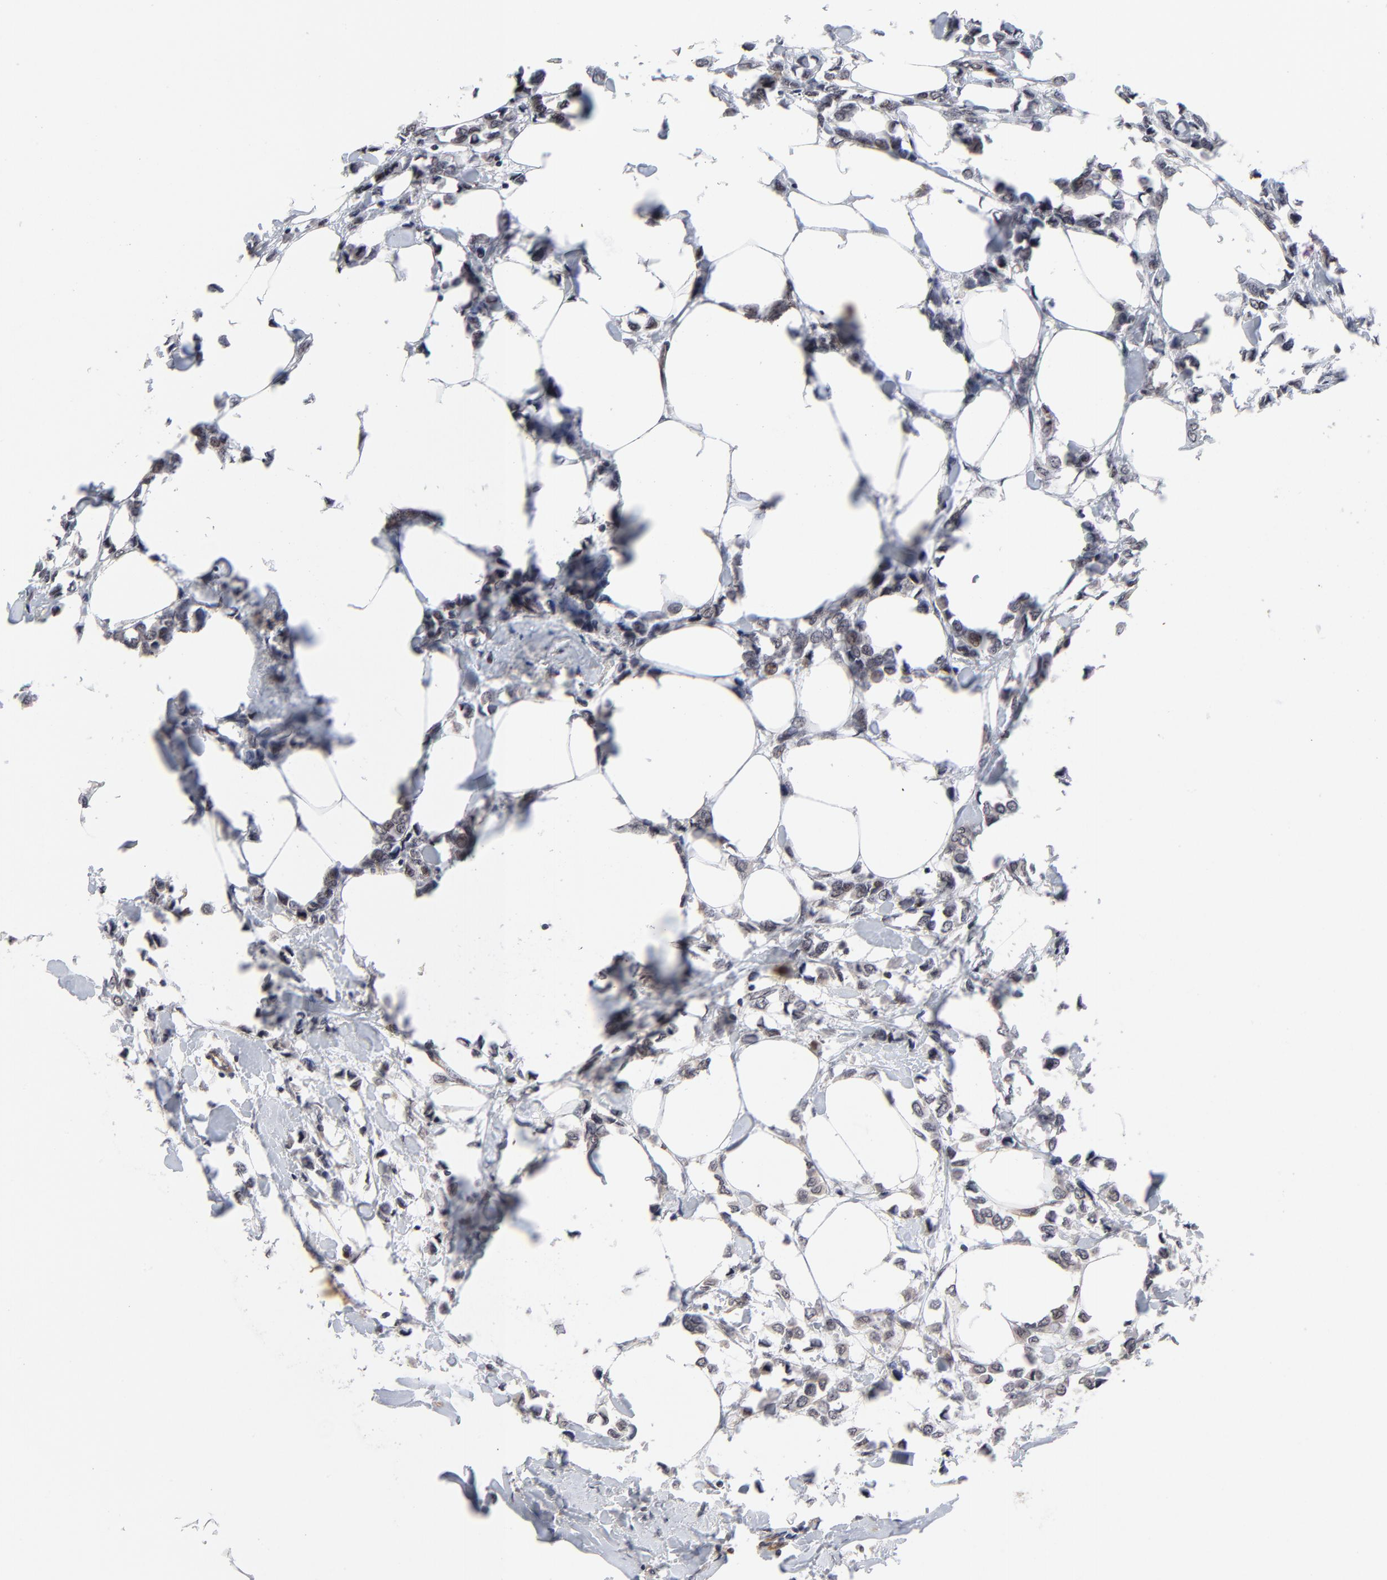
{"staining": {"intensity": "moderate", "quantity": ">75%", "location": "cytoplasmic/membranous,nuclear"}, "tissue": "breast cancer", "cell_type": "Tumor cells", "image_type": "cancer", "snomed": [{"axis": "morphology", "description": "Lobular carcinoma"}, {"axis": "topography", "description": "Breast"}], "caption": "A histopathology image showing moderate cytoplasmic/membranous and nuclear positivity in about >75% of tumor cells in breast lobular carcinoma, as visualized by brown immunohistochemical staining.", "gene": "CASP10", "patient": {"sex": "female", "age": 51}}